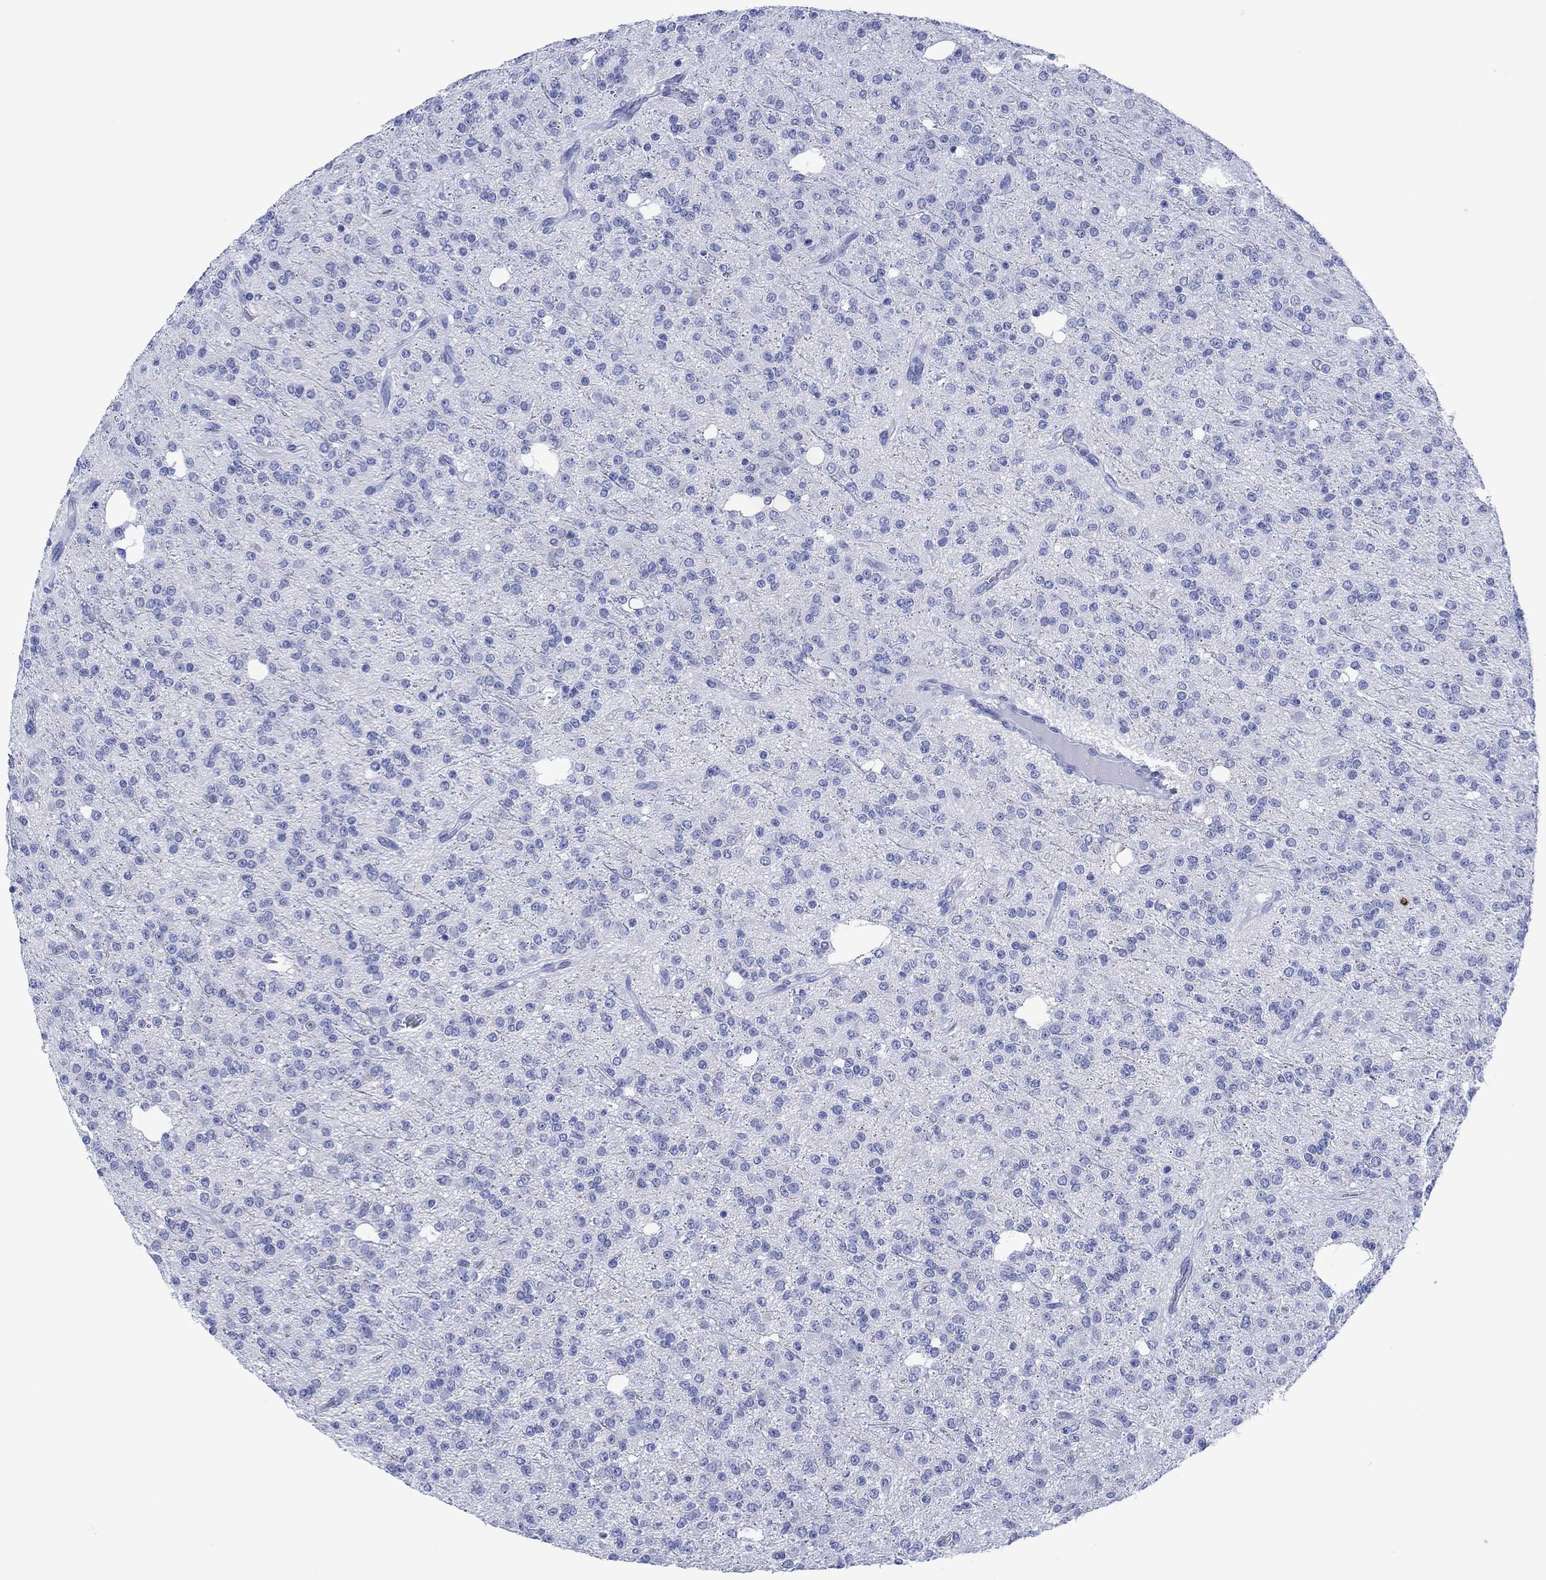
{"staining": {"intensity": "negative", "quantity": "none", "location": "none"}, "tissue": "glioma", "cell_type": "Tumor cells", "image_type": "cancer", "snomed": [{"axis": "morphology", "description": "Glioma, malignant, Low grade"}, {"axis": "topography", "description": "Brain"}], "caption": "The IHC image has no significant expression in tumor cells of low-grade glioma (malignant) tissue.", "gene": "DPP4", "patient": {"sex": "male", "age": 27}}